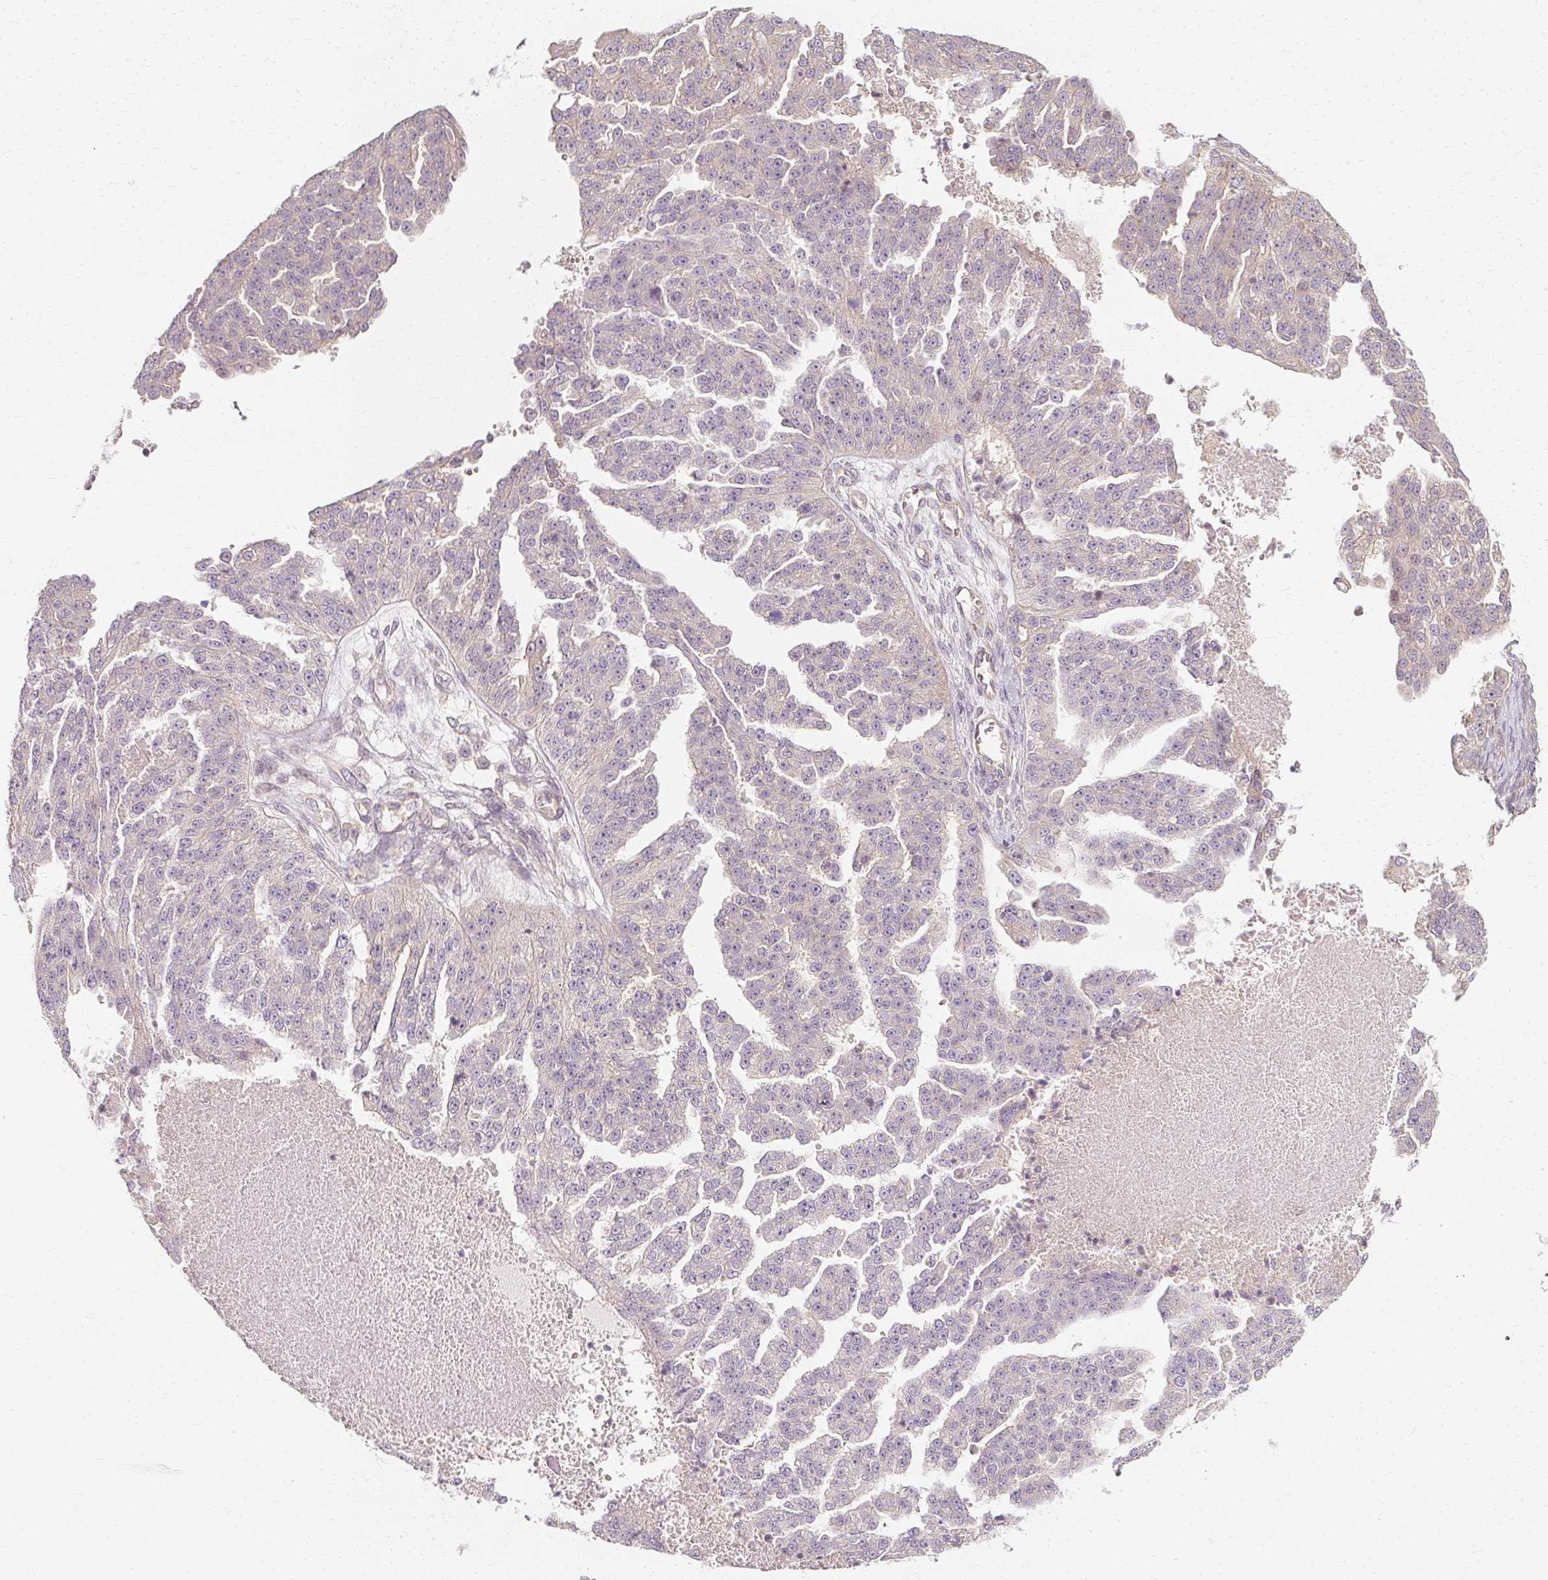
{"staining": {"intensity": "negative", "quantity": "none", "location": "none"}, "tissue": "ovarian cancer", "cell_type": "Tumor cells", "image_type": "cancer", "snomed": [{"axis": "morphology", "description": "Cystadenocarcinoma, serous, NOS"}, {"axis": "topography", "description": "Ovary"}], "caption": "This is a micrograph of IHC staining of ovarian cancer, which shows no positivity in tumor cells.", "gene": "GNAQ", "patient": {"sex": "female", "age": 58}}